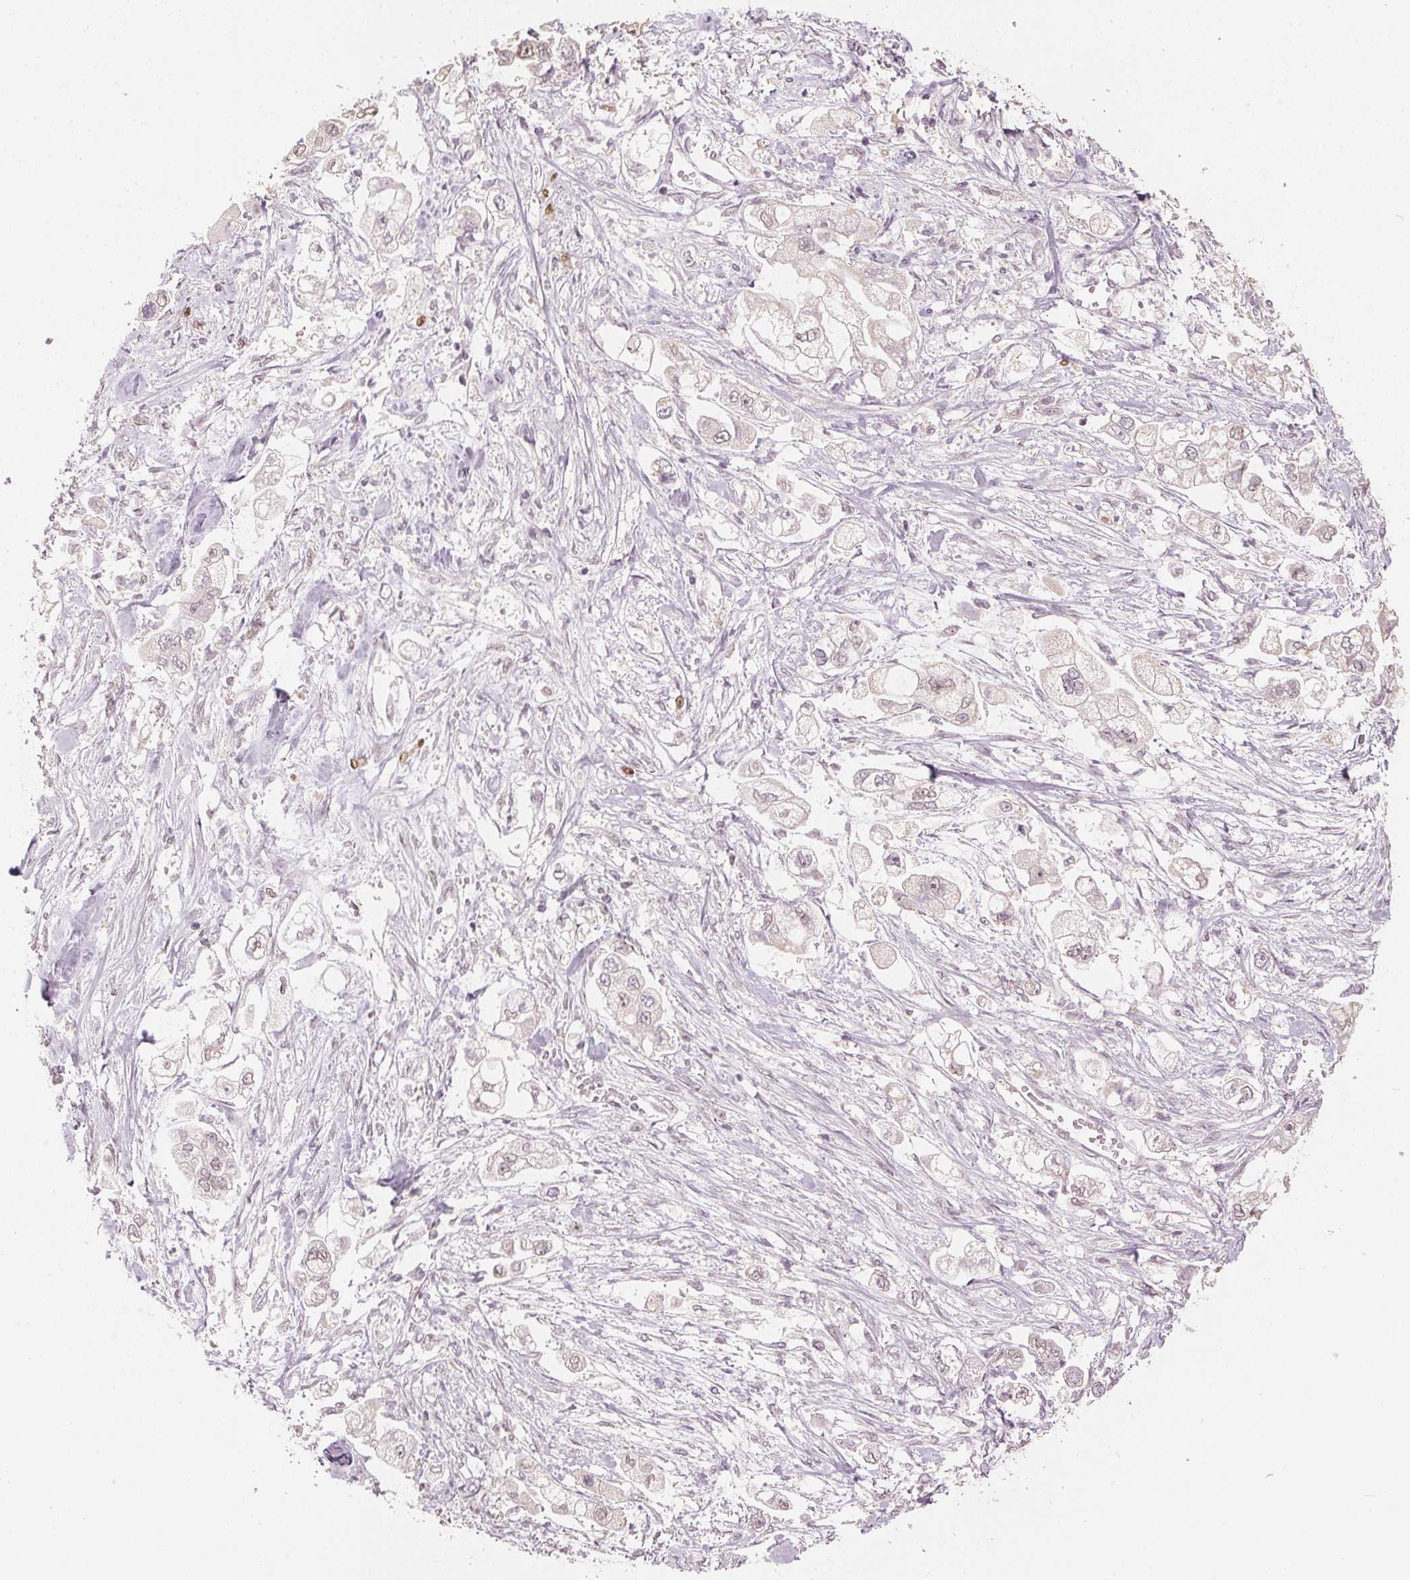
{"staining": {"intensity": "negative", "quantity": "none", "location": "none"}, "tissue": "stomach cancer", "cell_type": "Tumor cells", "image_type": "cancer", "snomed": [{"axis": "morphology", "description": "Adenocarcinoma, NOS"}, {"axis": "topography", "description": "Stomach"}], "caption": "Immunohistochemical staining of human stomach cancer (adenocarcinoma) reveals no significant expression in tumor cells. Nuclei are stained in blue.", "gene": "SLC39A3", "patient": {"sex": "male", "age": 62}}